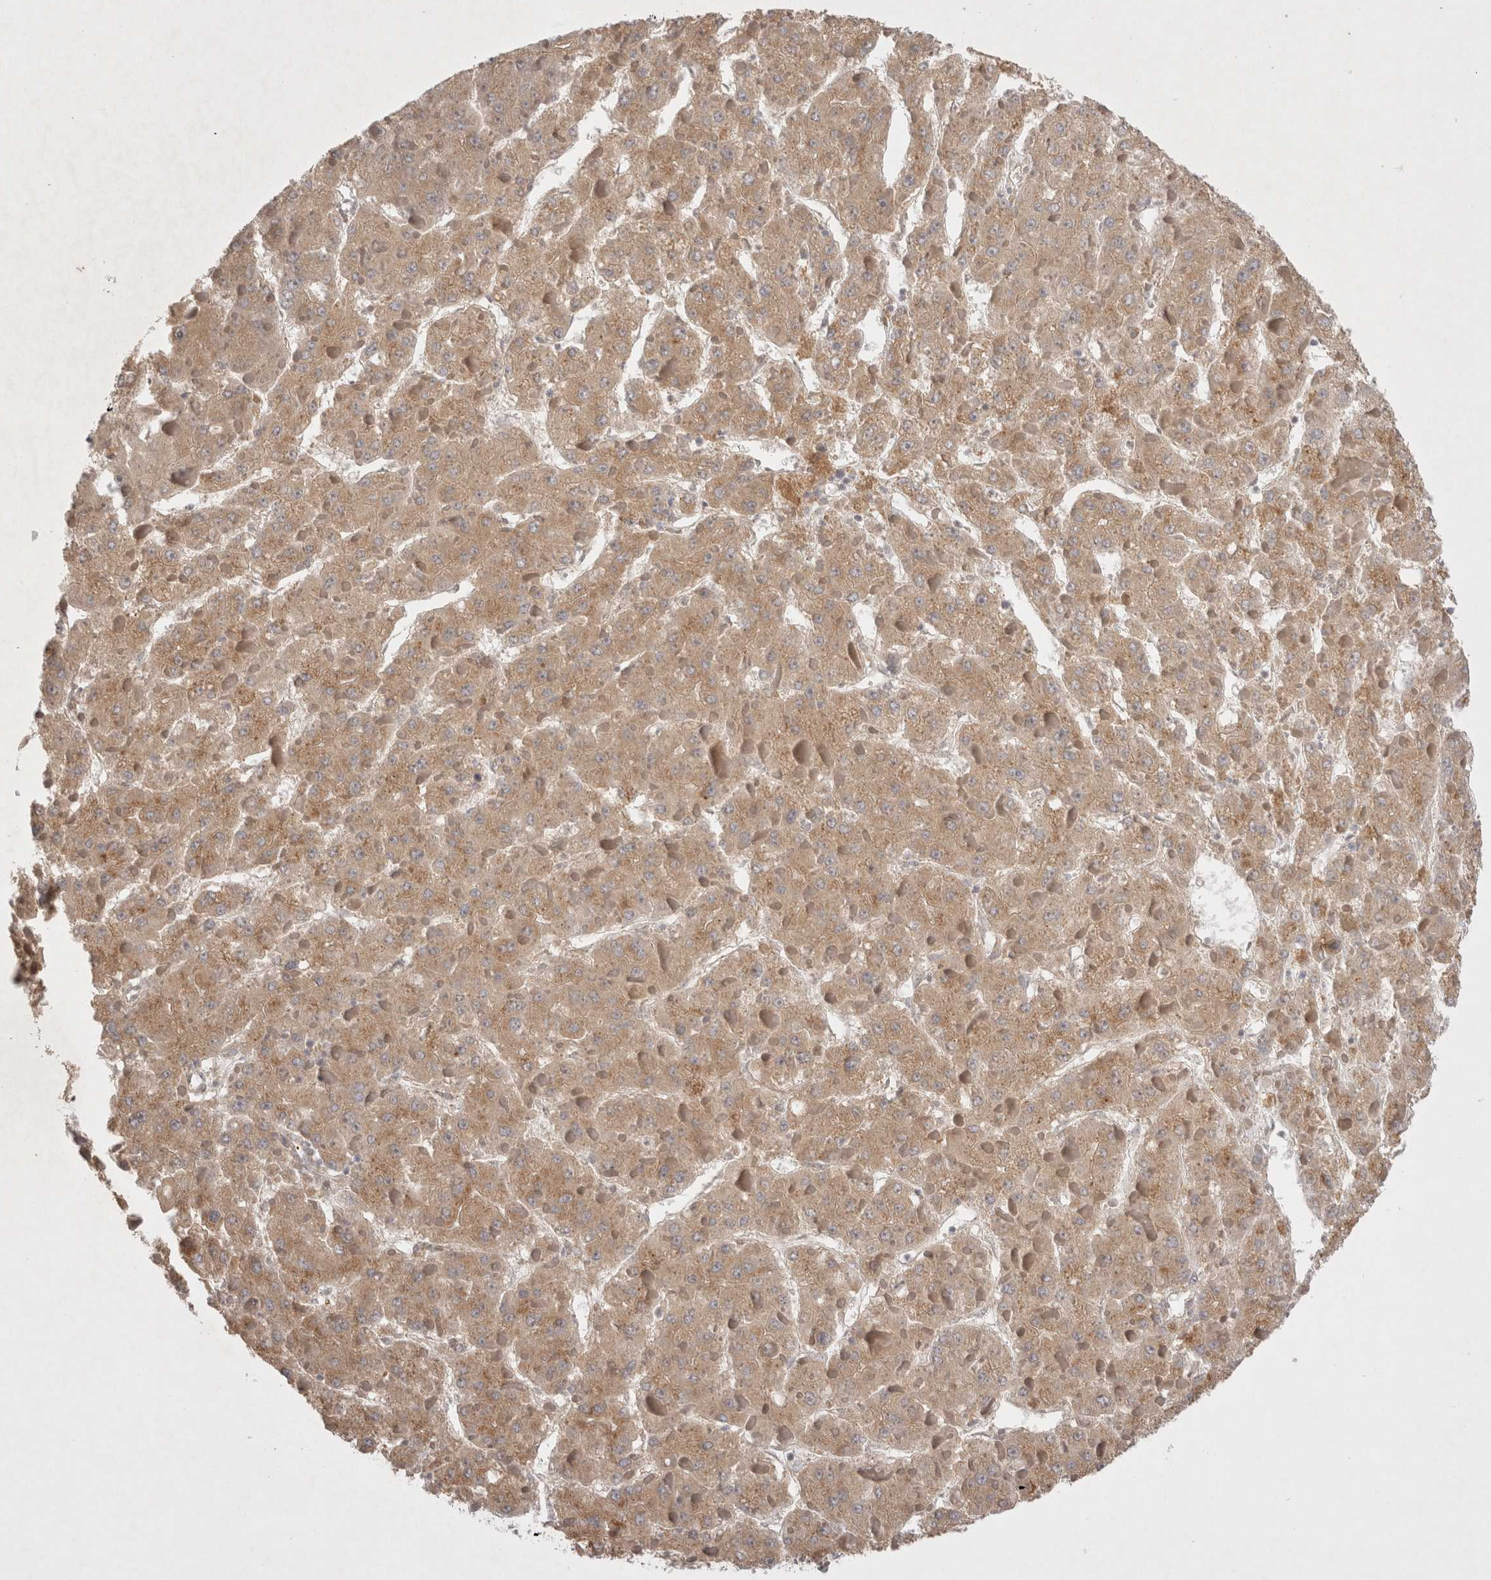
{"staining": {"intensity": "moderate", "quantity": ">75%", "location": "cytoplasmic/membranous"}, "tissue": "liver cancer", "cell_type": "Tumor cells", "image_type": "cancer", "snomed": [{"axis": "morphology", "description": "Carcinoma, Hepatocellular, NOS"}, {"axis": "topography", "description": "Liver"}], "caption": "Tumor cells display medium levels of moderate cytoplasmic/membranous expression in approximately >75% of cells in liver cancer (hepatocellular carcinoma).", "gene": "NPC1", "patient": {"sex": "female", "age": 73}}